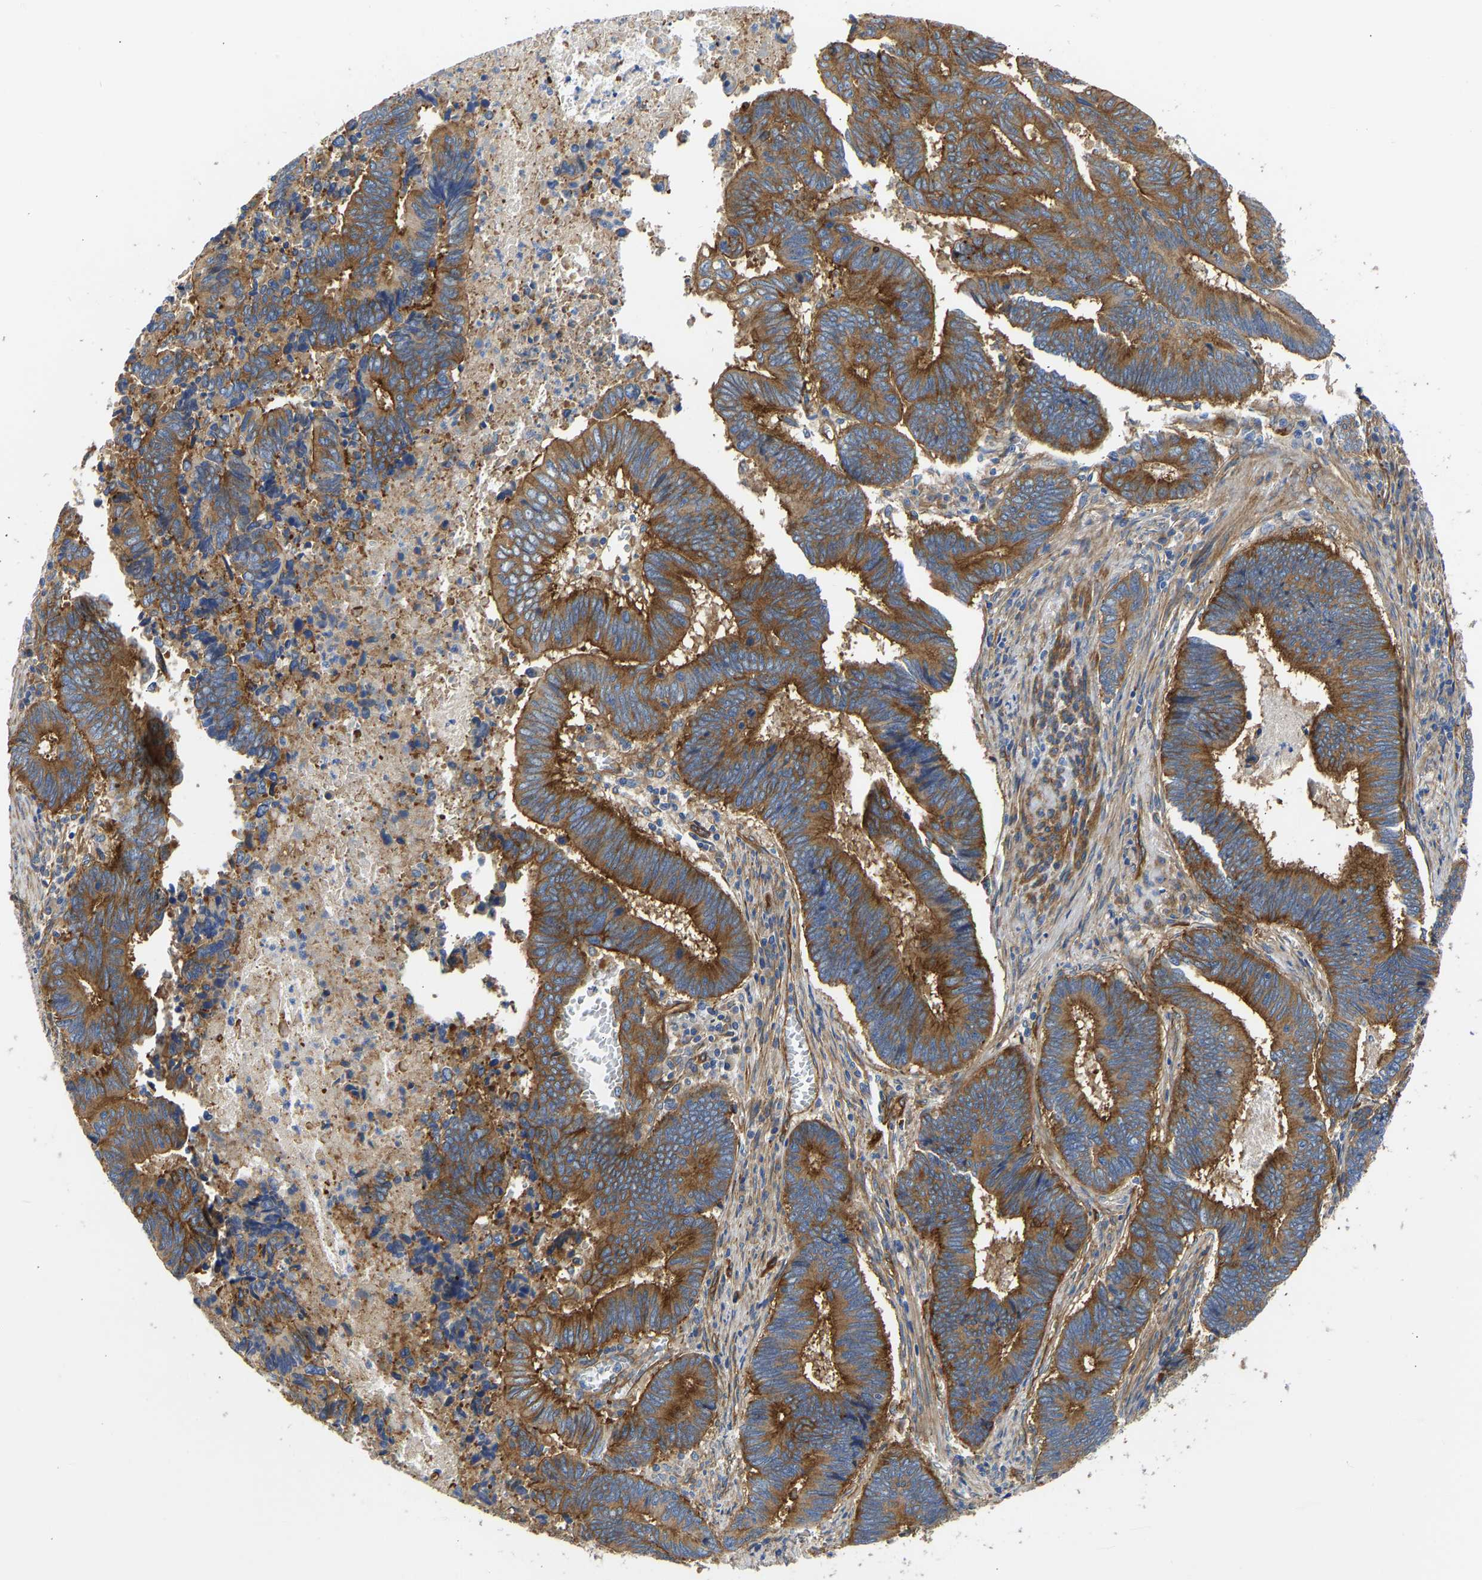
{"staining": {"intensity": "strong", "quantity": ">75%", "location": "cytoplasmic/membranous"}, "tissue": "pancreatic cancer", "cell_type": "Tumor cells", "image_type": "cancer", "snomed": [{"axis": "morphology", "description": "Adenocarcinoma, NOS"}, {"axis": "topography", "description": "Pancreas"}], "caption": "An immunohistochemistry image of tumor tissue is shown. Protein staining in brown labels strong cytoplasmic/membranous positivity in pancreatic cancer (adenocarcinoma) within tumor cells.", "gene": "MYO1C", "patient": {"sex": "female", "age": 70}}